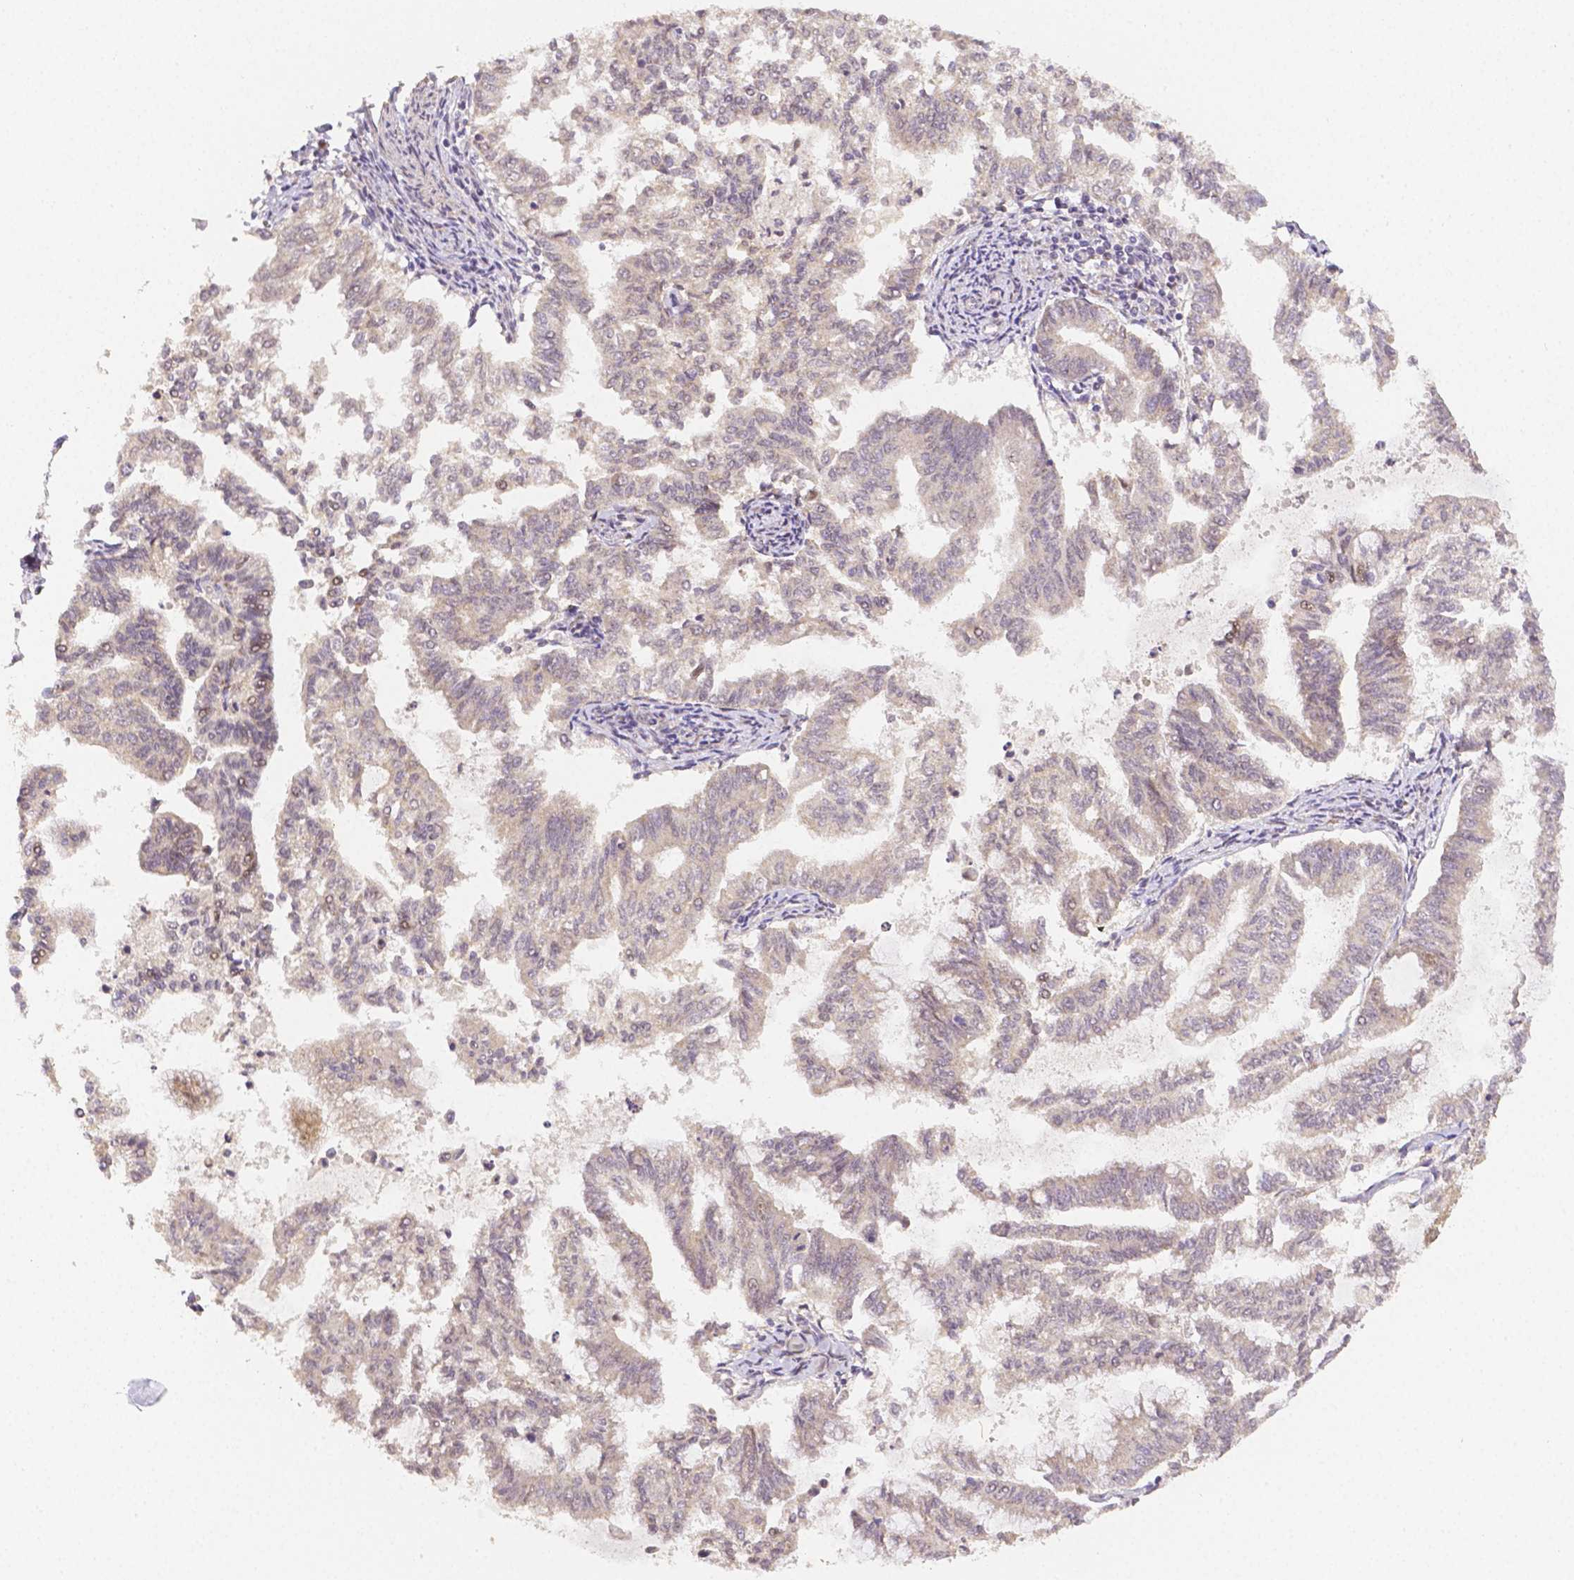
{"staining": {"intensity": "weak", "quantity": "<25%", "location": "cytoplasmic/membranous"}, "tissue": "endometrial cancer", "cell_type": "Tumor cells", "image_type": "cancer", "snomed": [{"axis": "morphology", "description": "Adenocarcinoma, NOS"}, {"axis": "topography", "description": "Endometrium"}], "caption": "This is an immunohistochemistry image of endometrial cancer (adenocarcinoma). There is no positivity in tumor cells.", "gene": "RHOT1", "patient": {"sex": "female", "age": 79}}